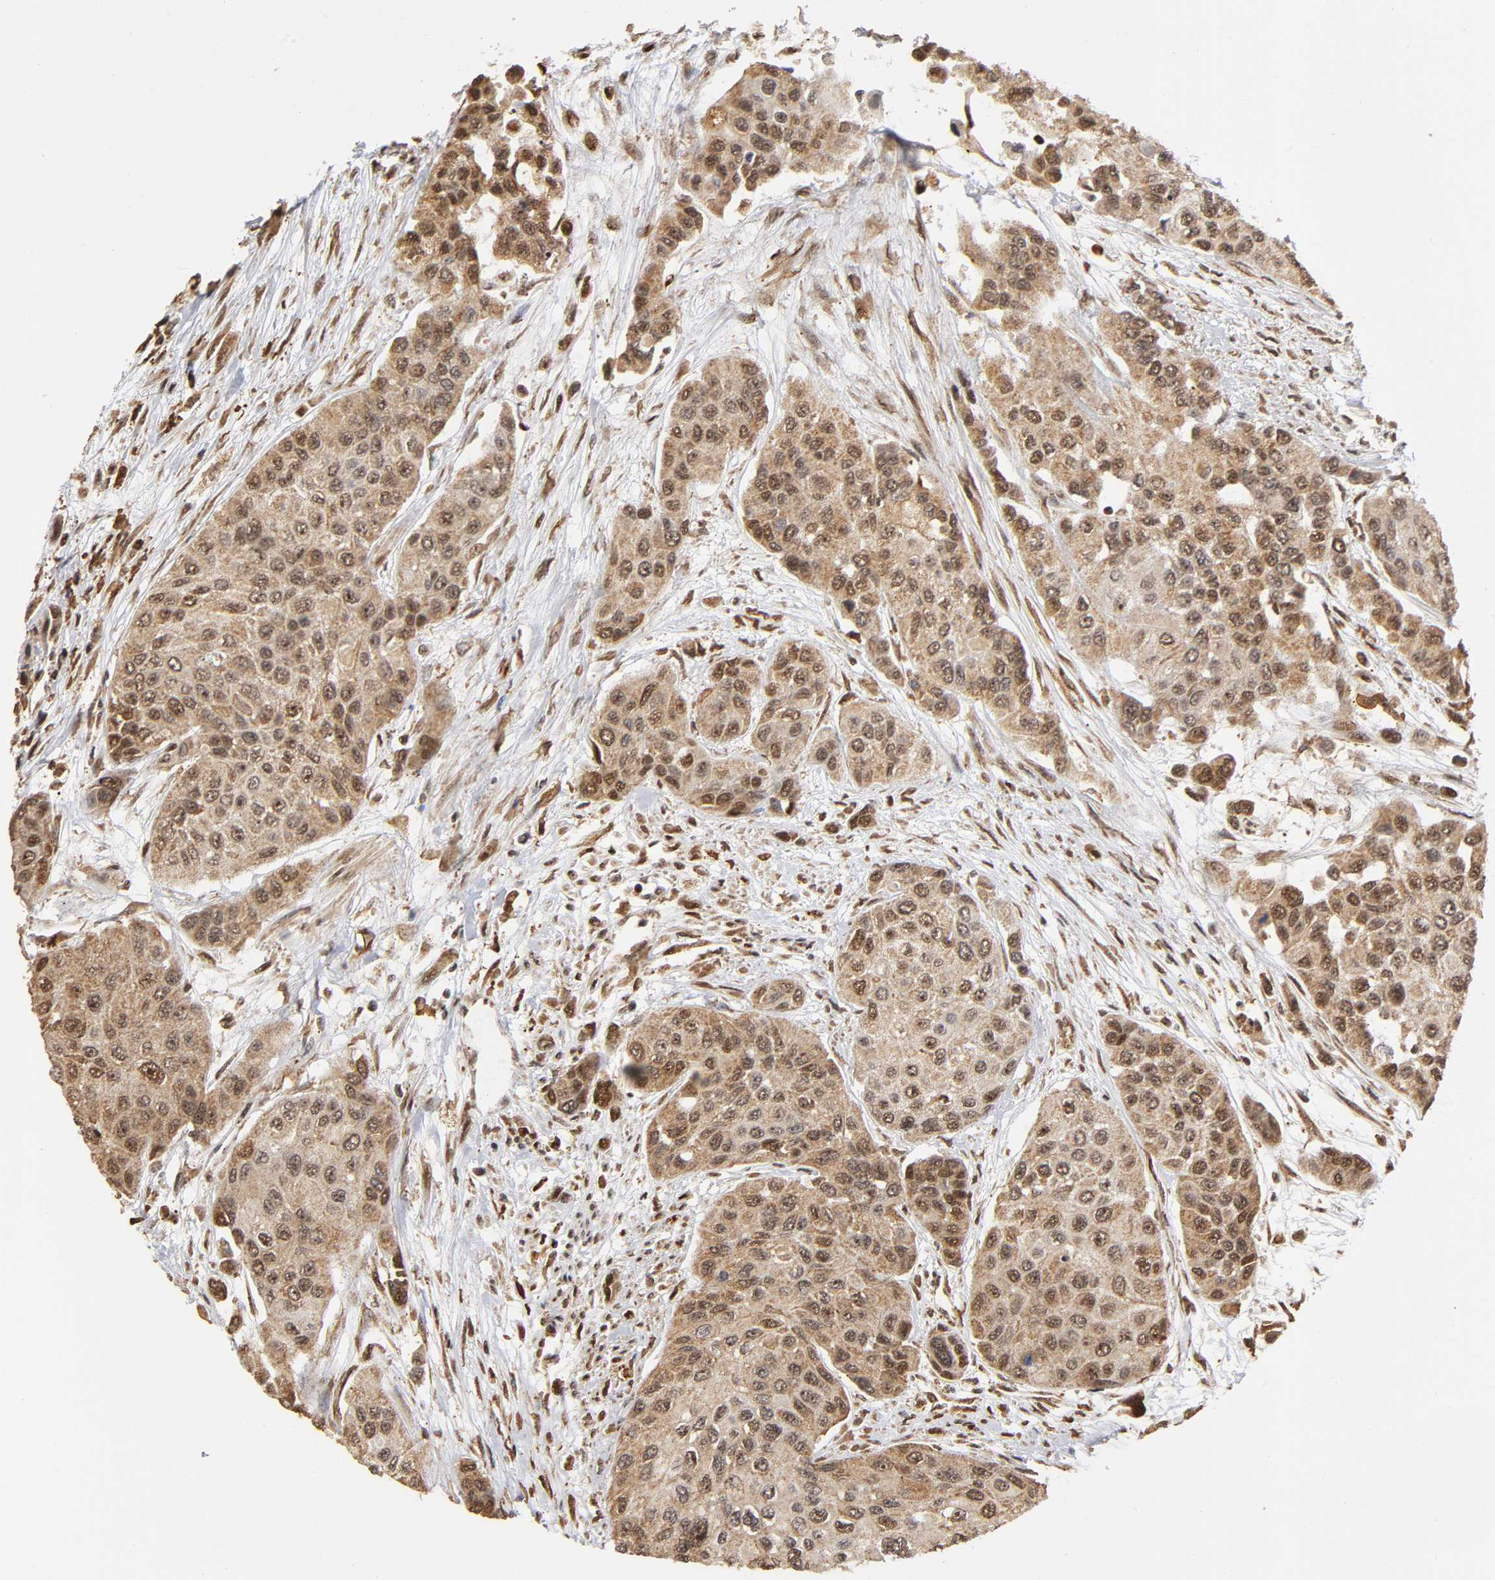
{"staining": {"intensity": "strong", "quantity": ">75%", "location": "cytoplasmic/membranous,nuclear"}, "tissue": "urothelial cancer", "cell_type": "Tumor cells", "image_type": "cancer", "snomed": [{"axis": "morphology", "description": "Urothelial carcinoma, High grade"}, {"axis": "topography", "description": "Urinary bladder"}], "caption": "This is an image of IHC staining of high-grade urothelial carcinoma, which shows strong positivity in the cytoplasmic/membranous and nuclear of tumor cells.", "gene": "RNF122", "patient": {"sex": "female", "age": 56}}